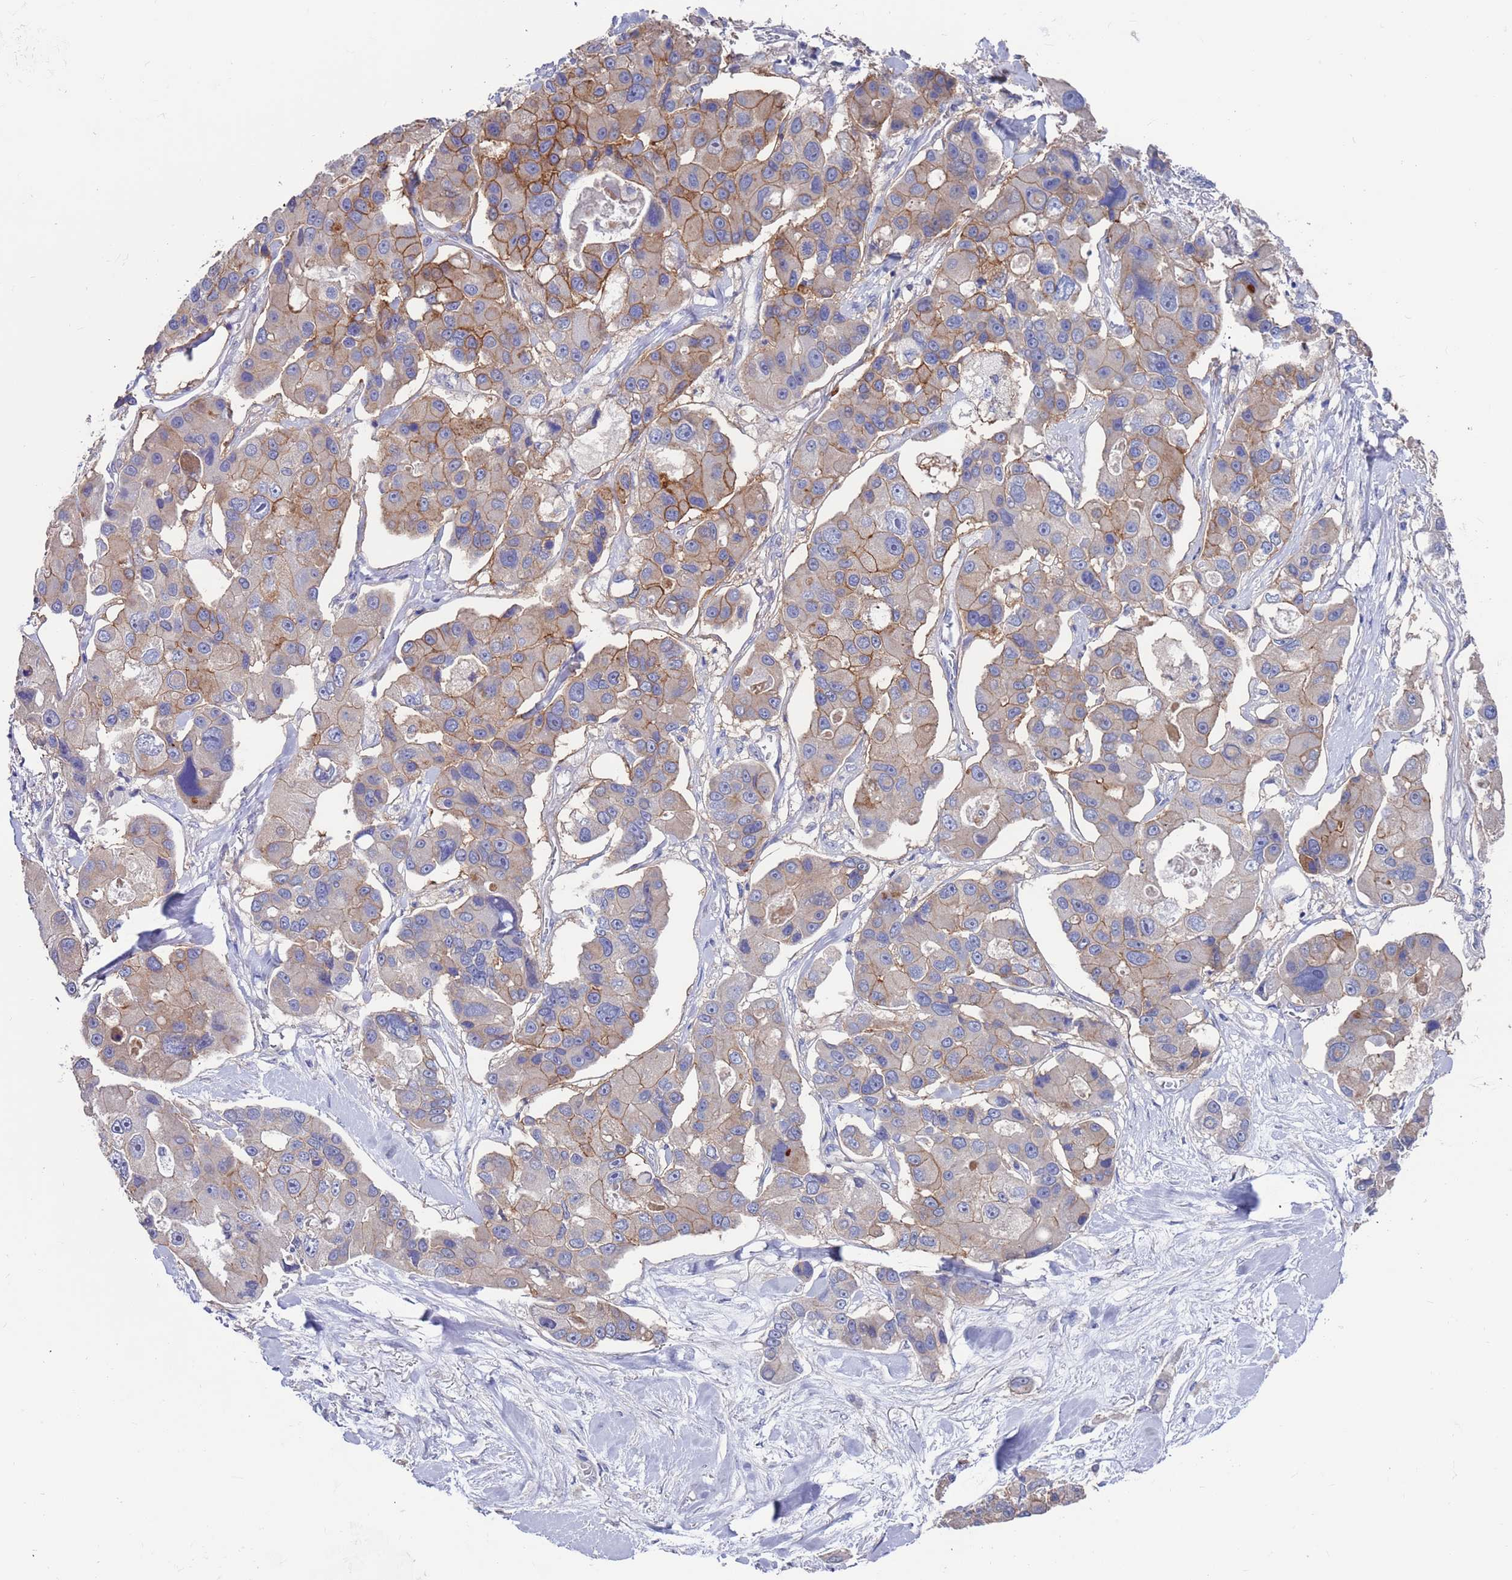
{"staining": {"intensity": "moderate", "quantity": ">75%", "location": "cytoplasmic/membranous"}, "tissue": "lung cancer", "cell_type": "Tumor cells", "image_type": "cancer", "snomed": [{"axis": "morphology", "description": "Adenocarcinoma, NOS"}, {"axis": "topography", "description": "Lung"}], "caption": "Moderate cytoplasmic/membranous staining is seen in about >75% of tumor cells in lung adenocarcinoma.", "gene": "KRTCAP3", "patient": {"sex": "female", "age": 54}}